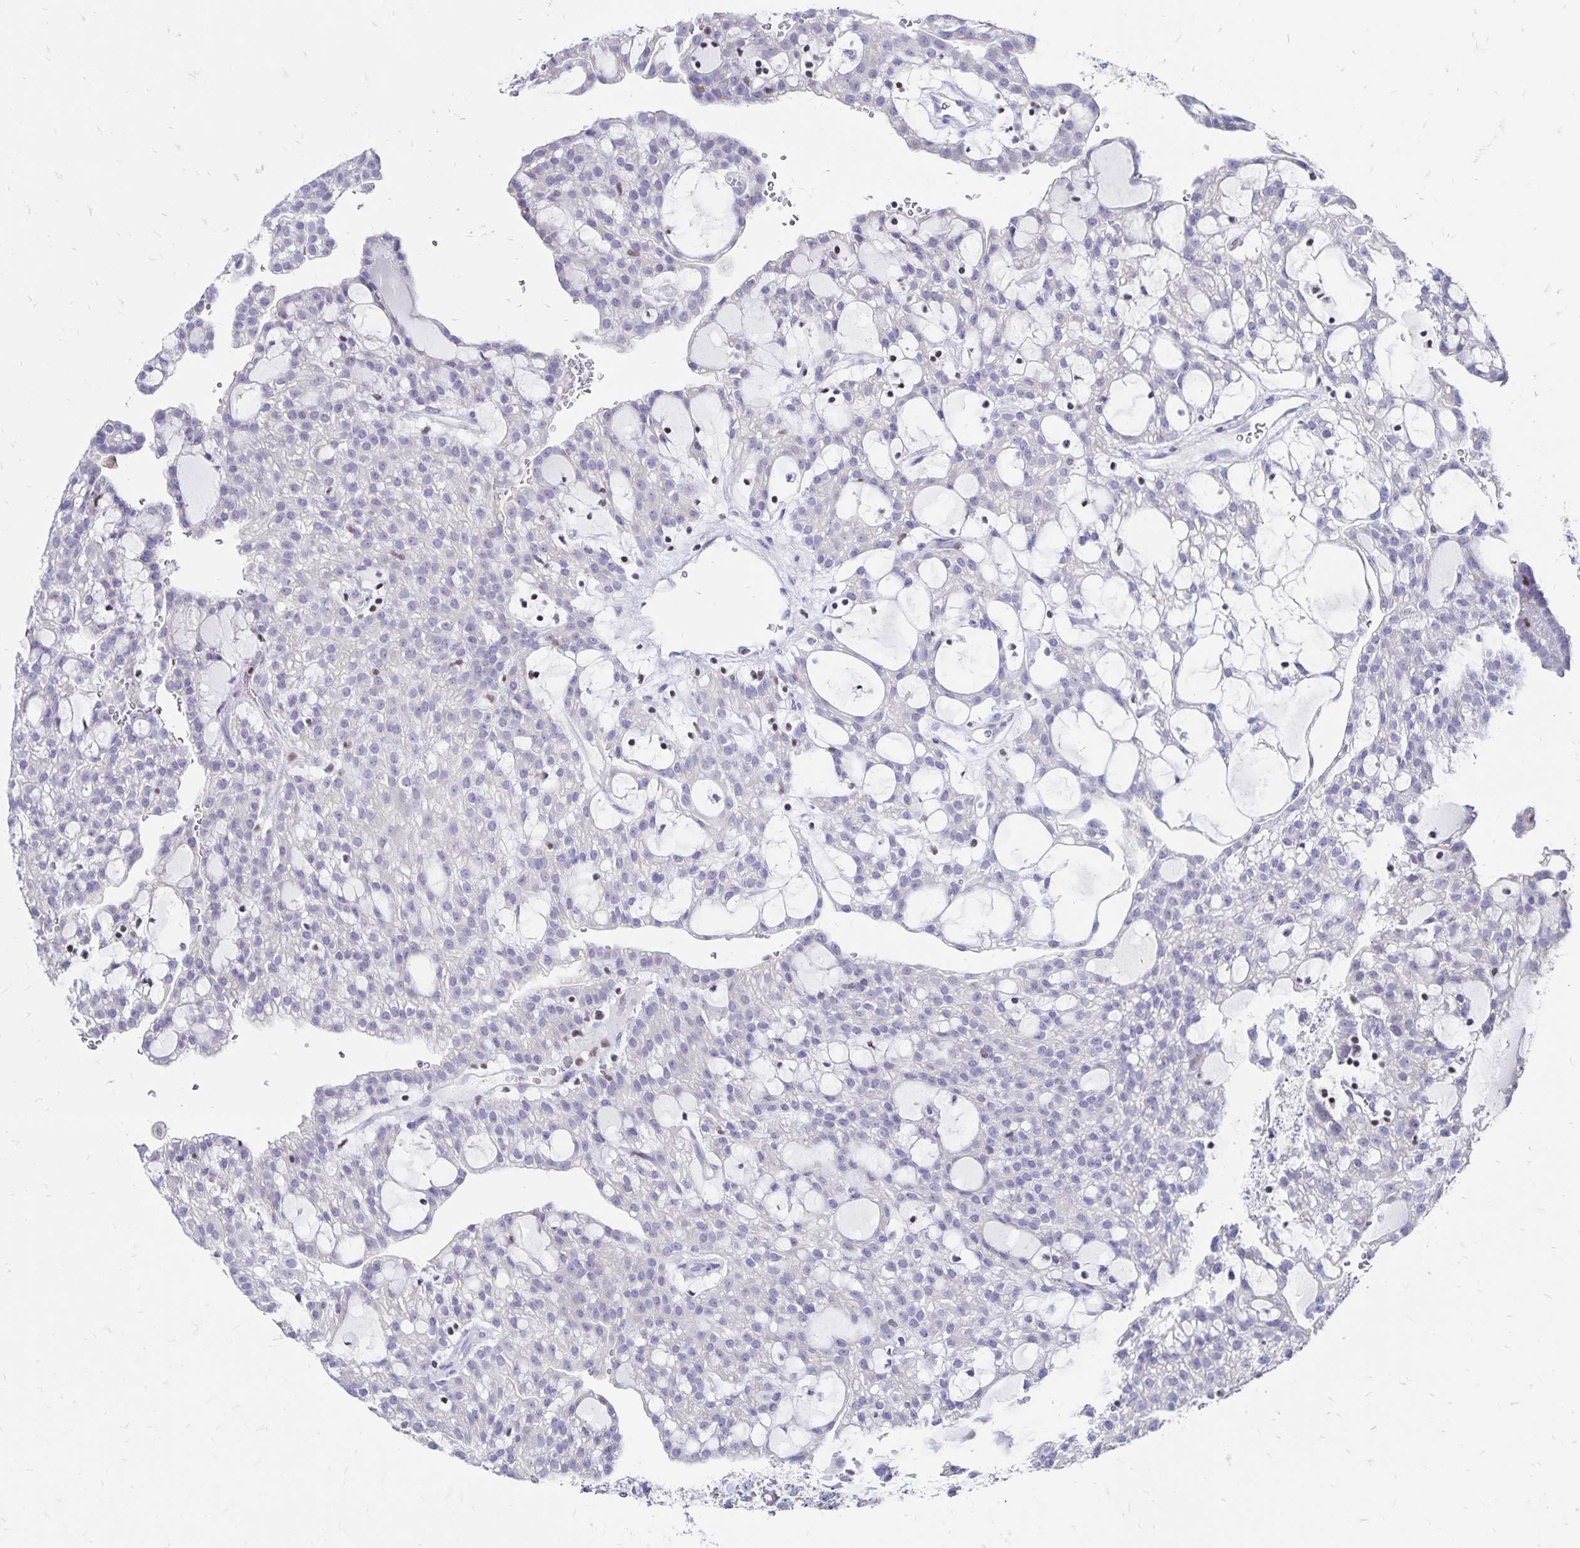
{"staining": {"intensity": "negative", "quantity": "none", "location": "none"}, "tissue": "renal cancer", "cell_type": "Tumor cells", "image_type": "cancer", "snomed": [{"axis": "morphology", "description": "Adenocarcinoma, NOS"}, {"axis": "topography", "description": "Kidney"}], "caption": "The photomicrograph exhibits no staining of tumor cells in adenocarcinoma (renal).", "gene": "IKZF1", "patient": {"sex": "male", "age": 63}}